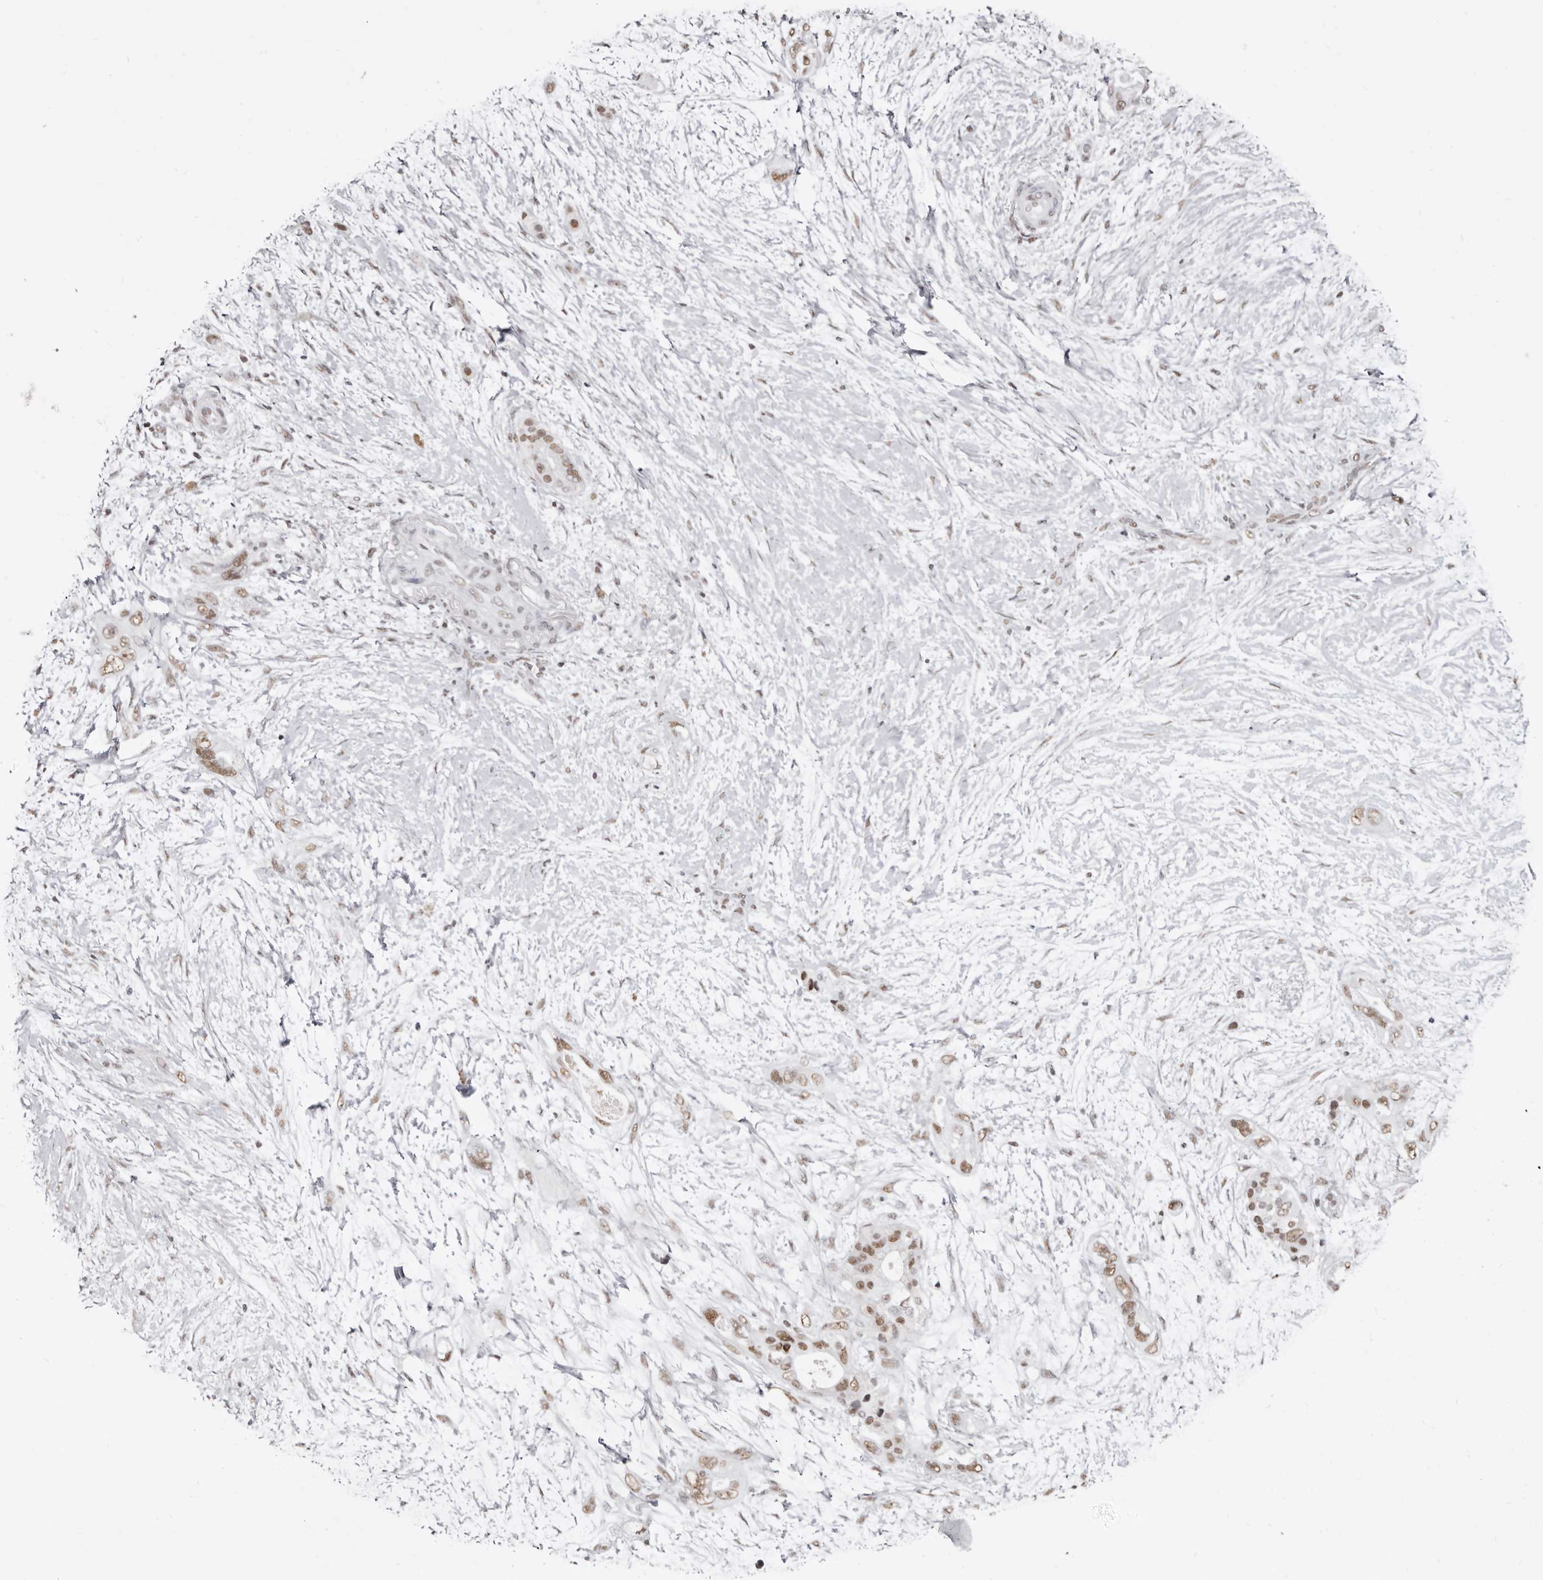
{"staining": {"intensity": "moderate", "quantity": ">75%", "location": "nuclear"}, "tissue": "pancreatic cancer", "cell_type": "Tumor cells", "image_type": "cancer", "snomed": [{"axis": "morphology", "description": "Adenocarcinoma, NOS"}, {"axis": "topography", "description": "Pancreas"}], "caption": "This image demonstrates pancreatic adenocarcinoma stained with immunohistochemistry (IHC) to label a protein in brown. The nuclear of tumor cells show moderate positivity for the protein. Nuclei are counter-stained blue.", "gene": "SCAF4", "patient": {"sex": "male", "age": 53}}